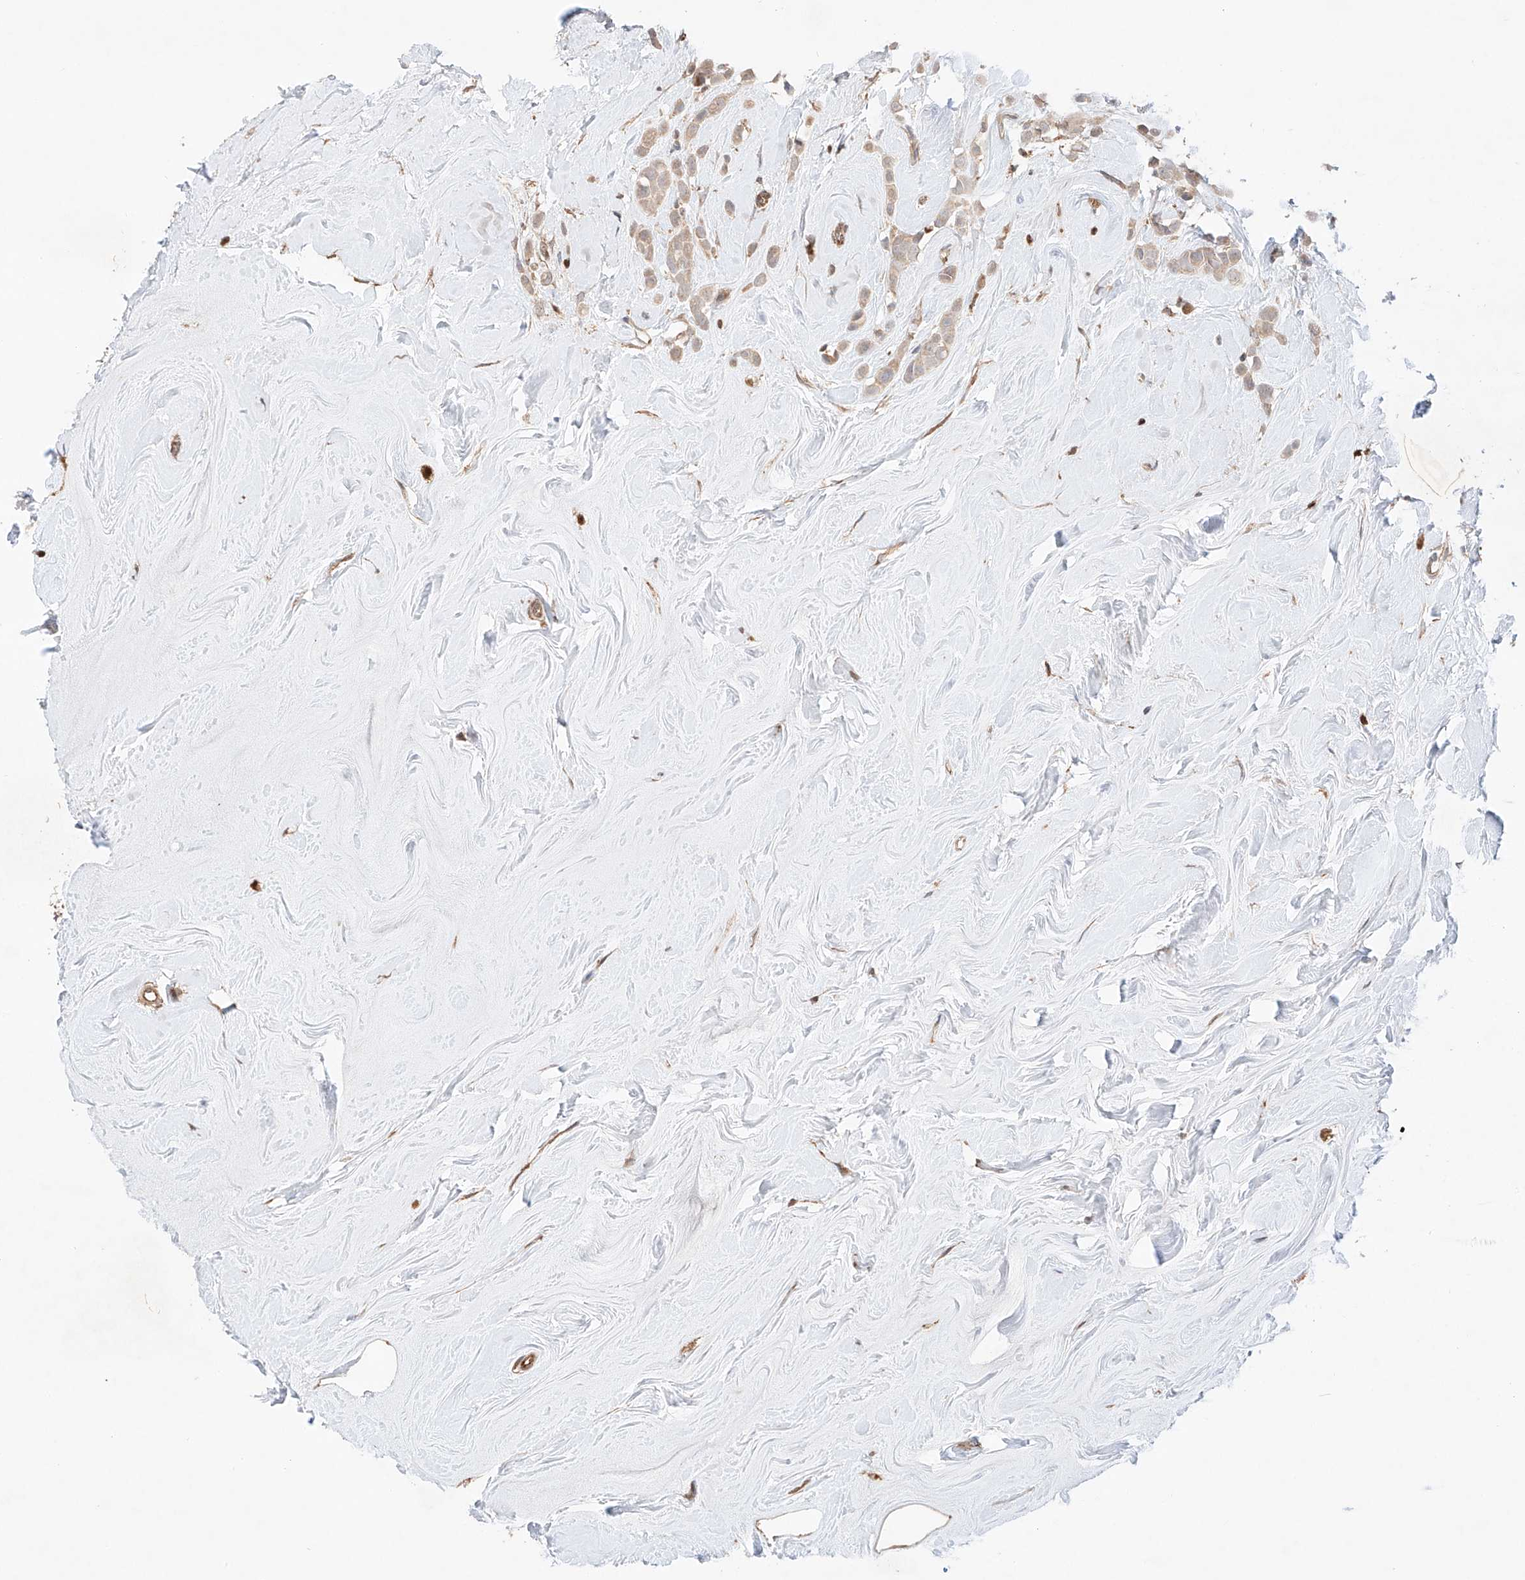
{"staining": {"intensity": "weak", "quantity": ">75%", "location": "cytoplasmic/membranous"}, "tissue": "breast cancer", "cell_type": "Tumor cells", "image_type": "cancer", "snomed": [{"axis": "morphology", "description": "Lobular carcinoma"}, {"axis": "topography", "description": "Breast"}], "caption": "A micrograph of breast lobular carcinoma stained for a protein exhibits weak cytoplasmic/membranous brown staining in tumor cells.", "gene": "IGSF22", "patient": {"sex": "female", "age": 47}}